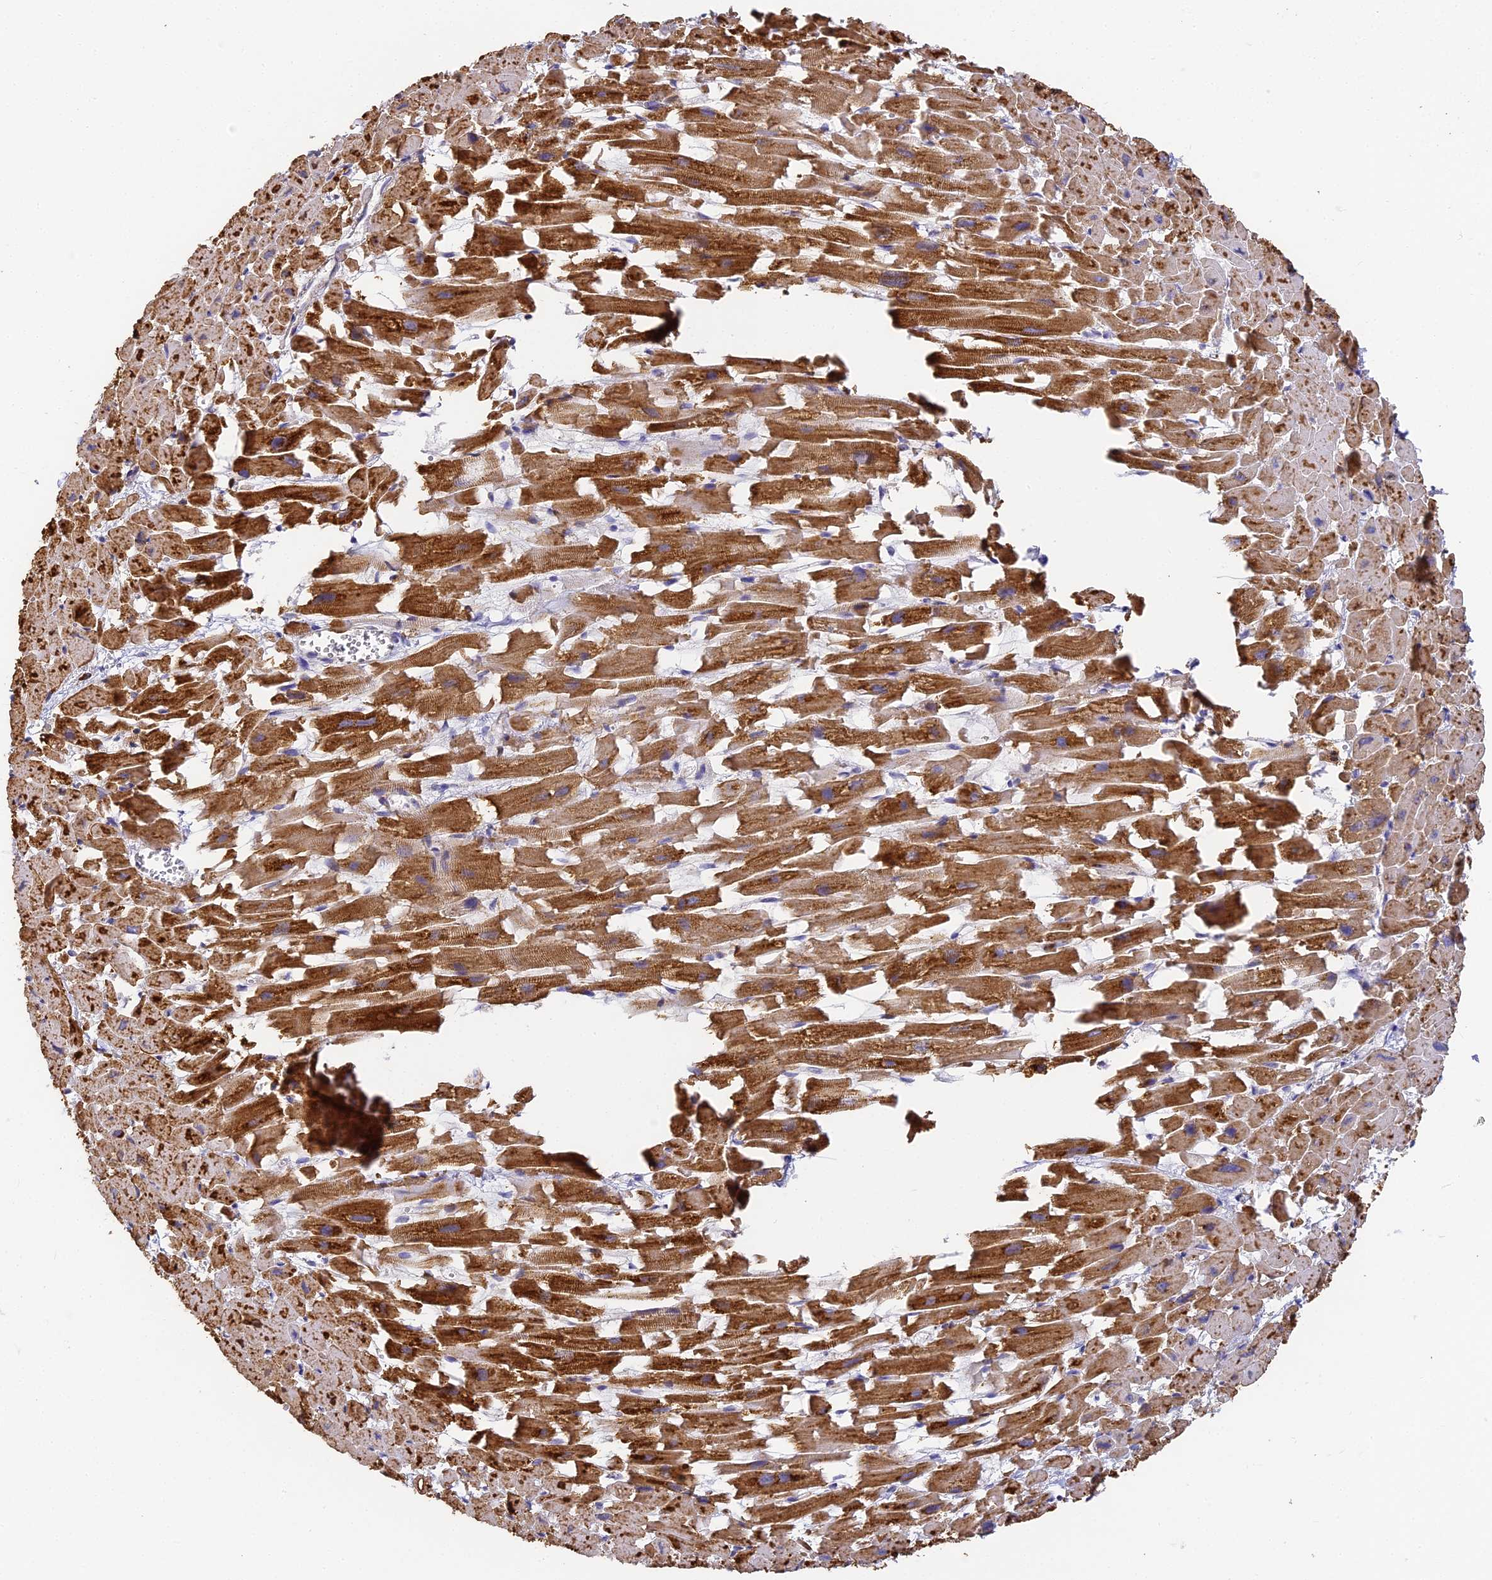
{"staining": {"intensity": "strong", "quantity": ">75%", "location": "cytoplasmic/membranous"}, "tissue": "heart muscle", "cell_type": "Cardiomyocytes", "image_type": "normal", "snomed": [{"axis": "morphology", "description": "Normal tissue, NOS"}, {"axis": "topography", "description": "Heart"}], "caption": "Heart muscle stained with DAB IHC displays high levels of strong cytoplasmic/membranous staining in about >75% of cardiomyocytes.", "gene": "COX6C", "patient": {"sex": "female", "age": 64}}